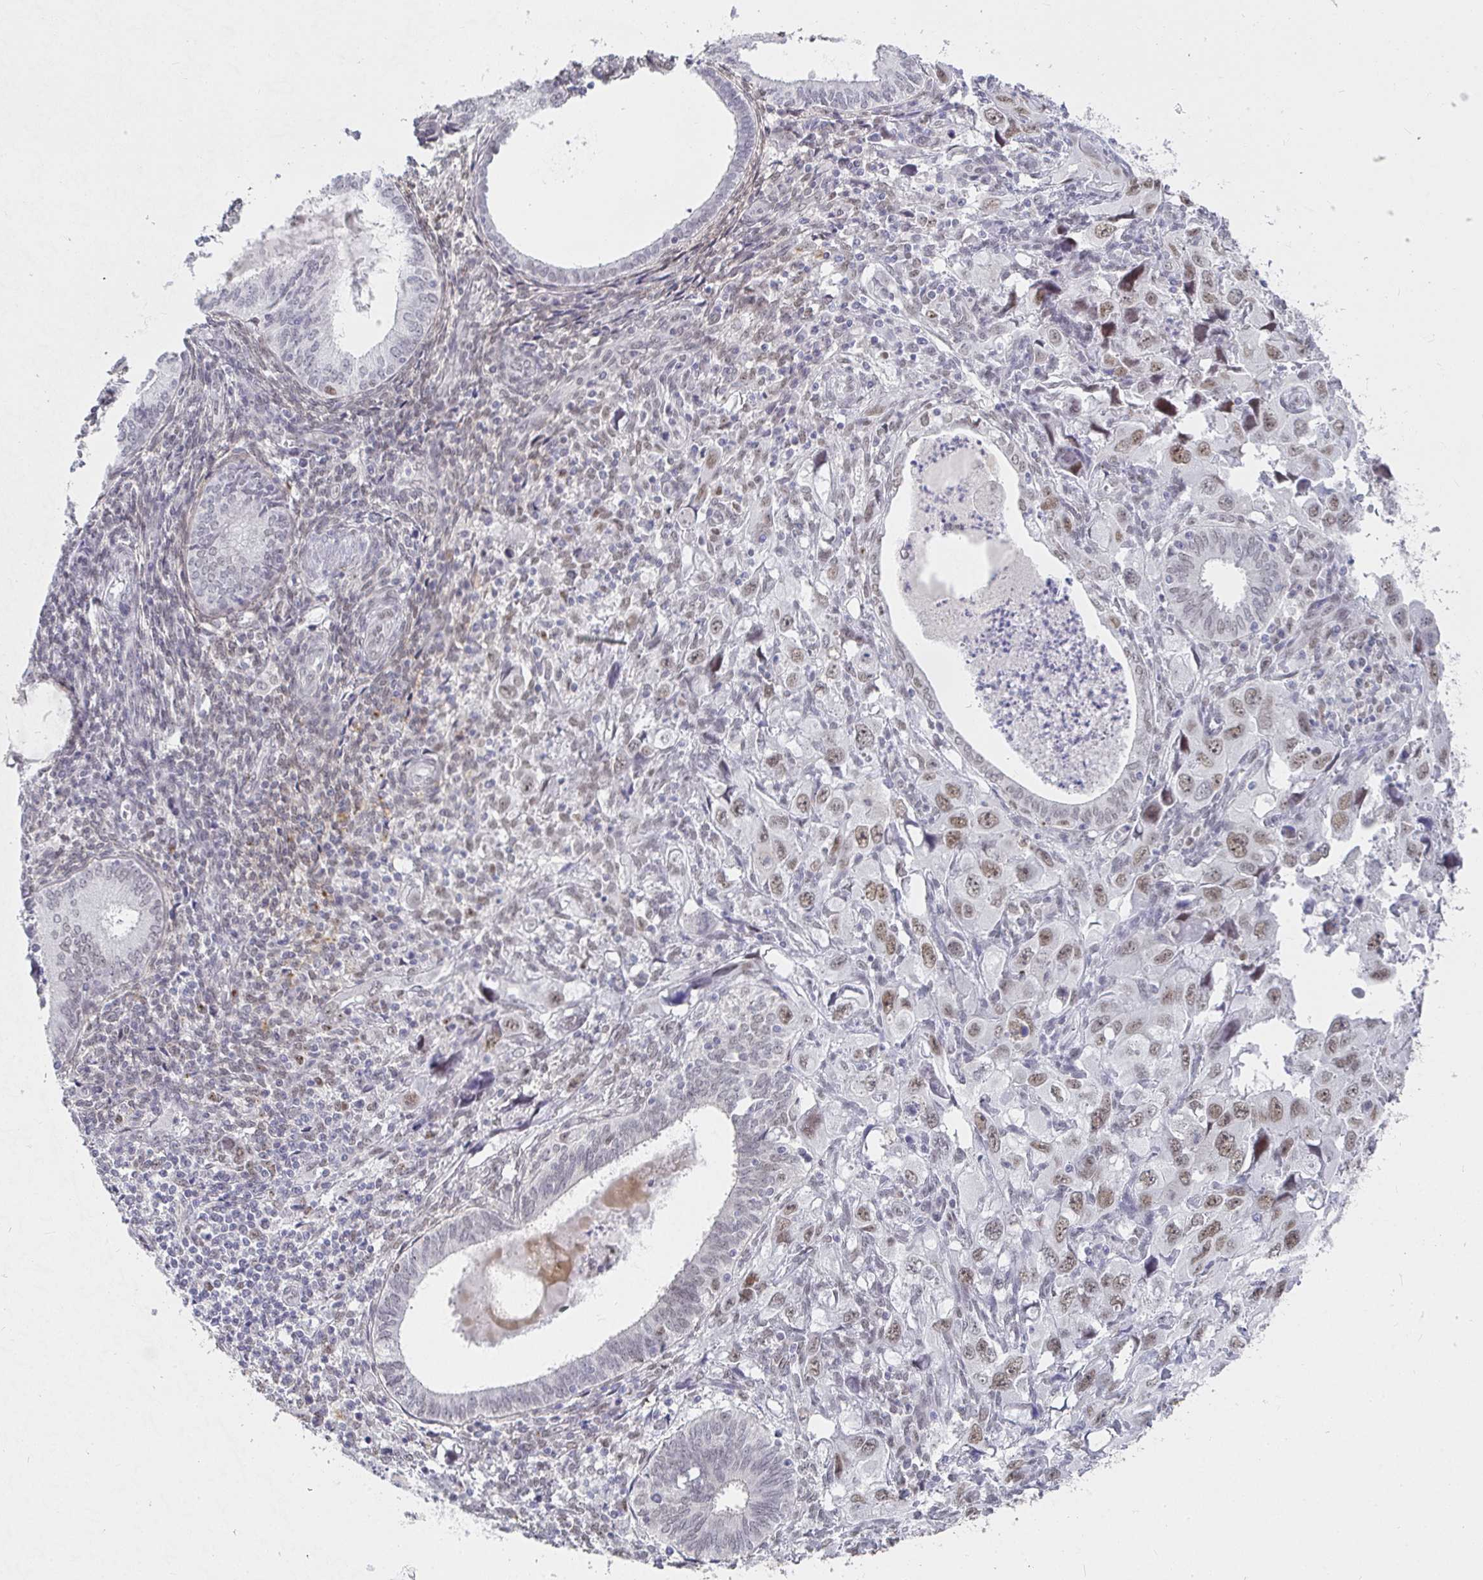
{"staining": {"intensity": "moderate", "quantity": "25%-75%", "location": "nuclear"}, "tissue": "endometrial cancer", "cell_type": "Tumor cells", "image_type": "cancer", "snomed": [{"axis": "morphology", "description": "Adenocarcinoma, NOS"}, {"axis": "topography", "description": "Uterus"}], "caption": "The immunohistochemical stain shows moderate nuclear positivity in tumor cells of adenocarcinoma (endometrial) tissue. (DAB (3,3'-diaminobenzidine) IHC, brown staining for protein, blue staining for nuclei).", "gene": "RCOR1", "patient": {"sex": "female", "age": 62}}